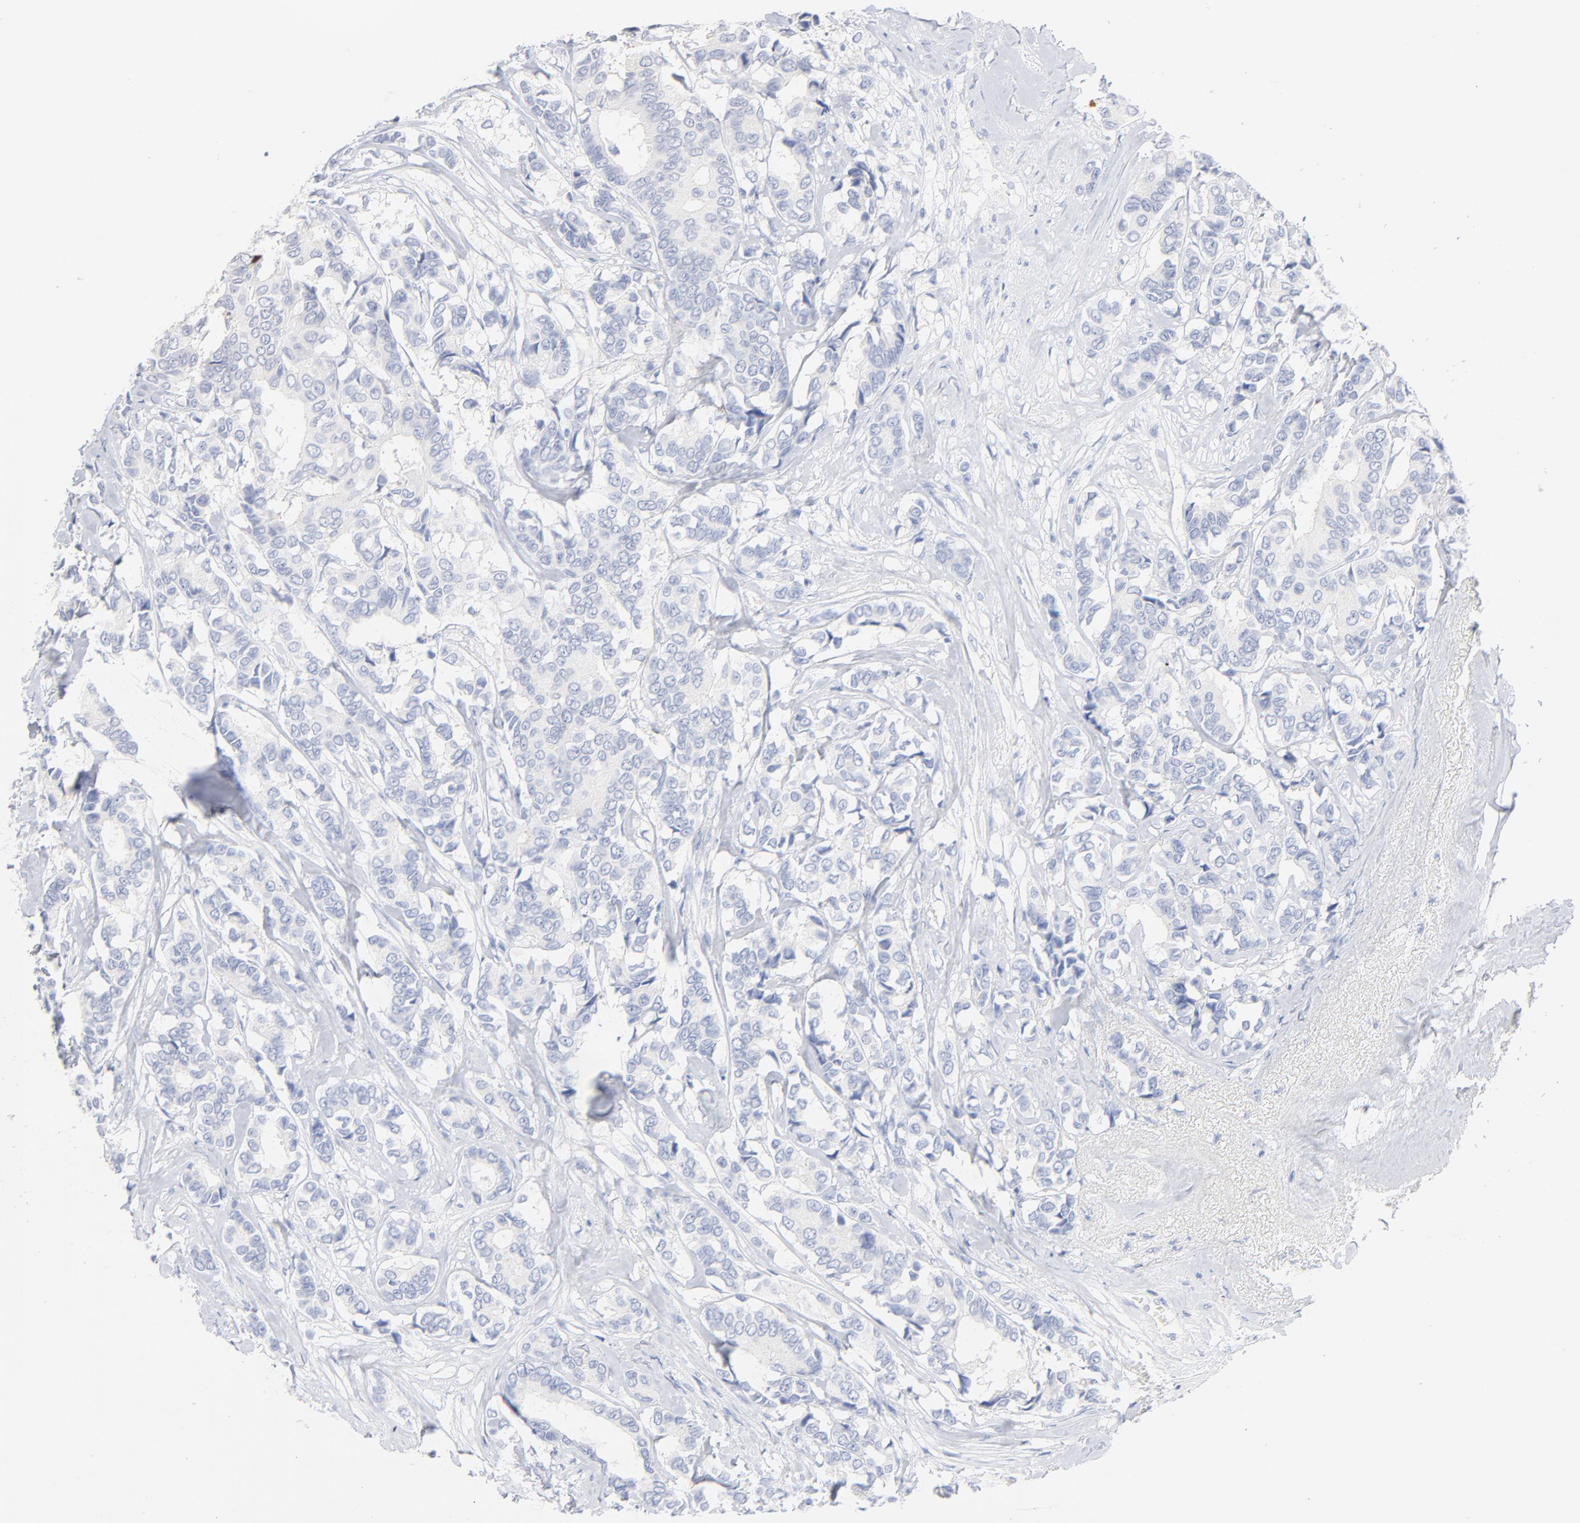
{"staining": {"intensity": "negative", "quantity": "none", "location": "none"}, "tissue": "breast cancer", "cell_type": "Tumor cells", "image_type": "cancer", "snomed": [{"axis": "morphology", "description": "Duct carcinoma"}, {"axis": "topography", "description": "Breast"}], "caption": "Photomicrograph shows no protein staining in tumor cells of breast cancer (invasive ductal carcinoma) tissue.", "gene": "AGTR1", "patient": {"sex": "female", "age": 87}}